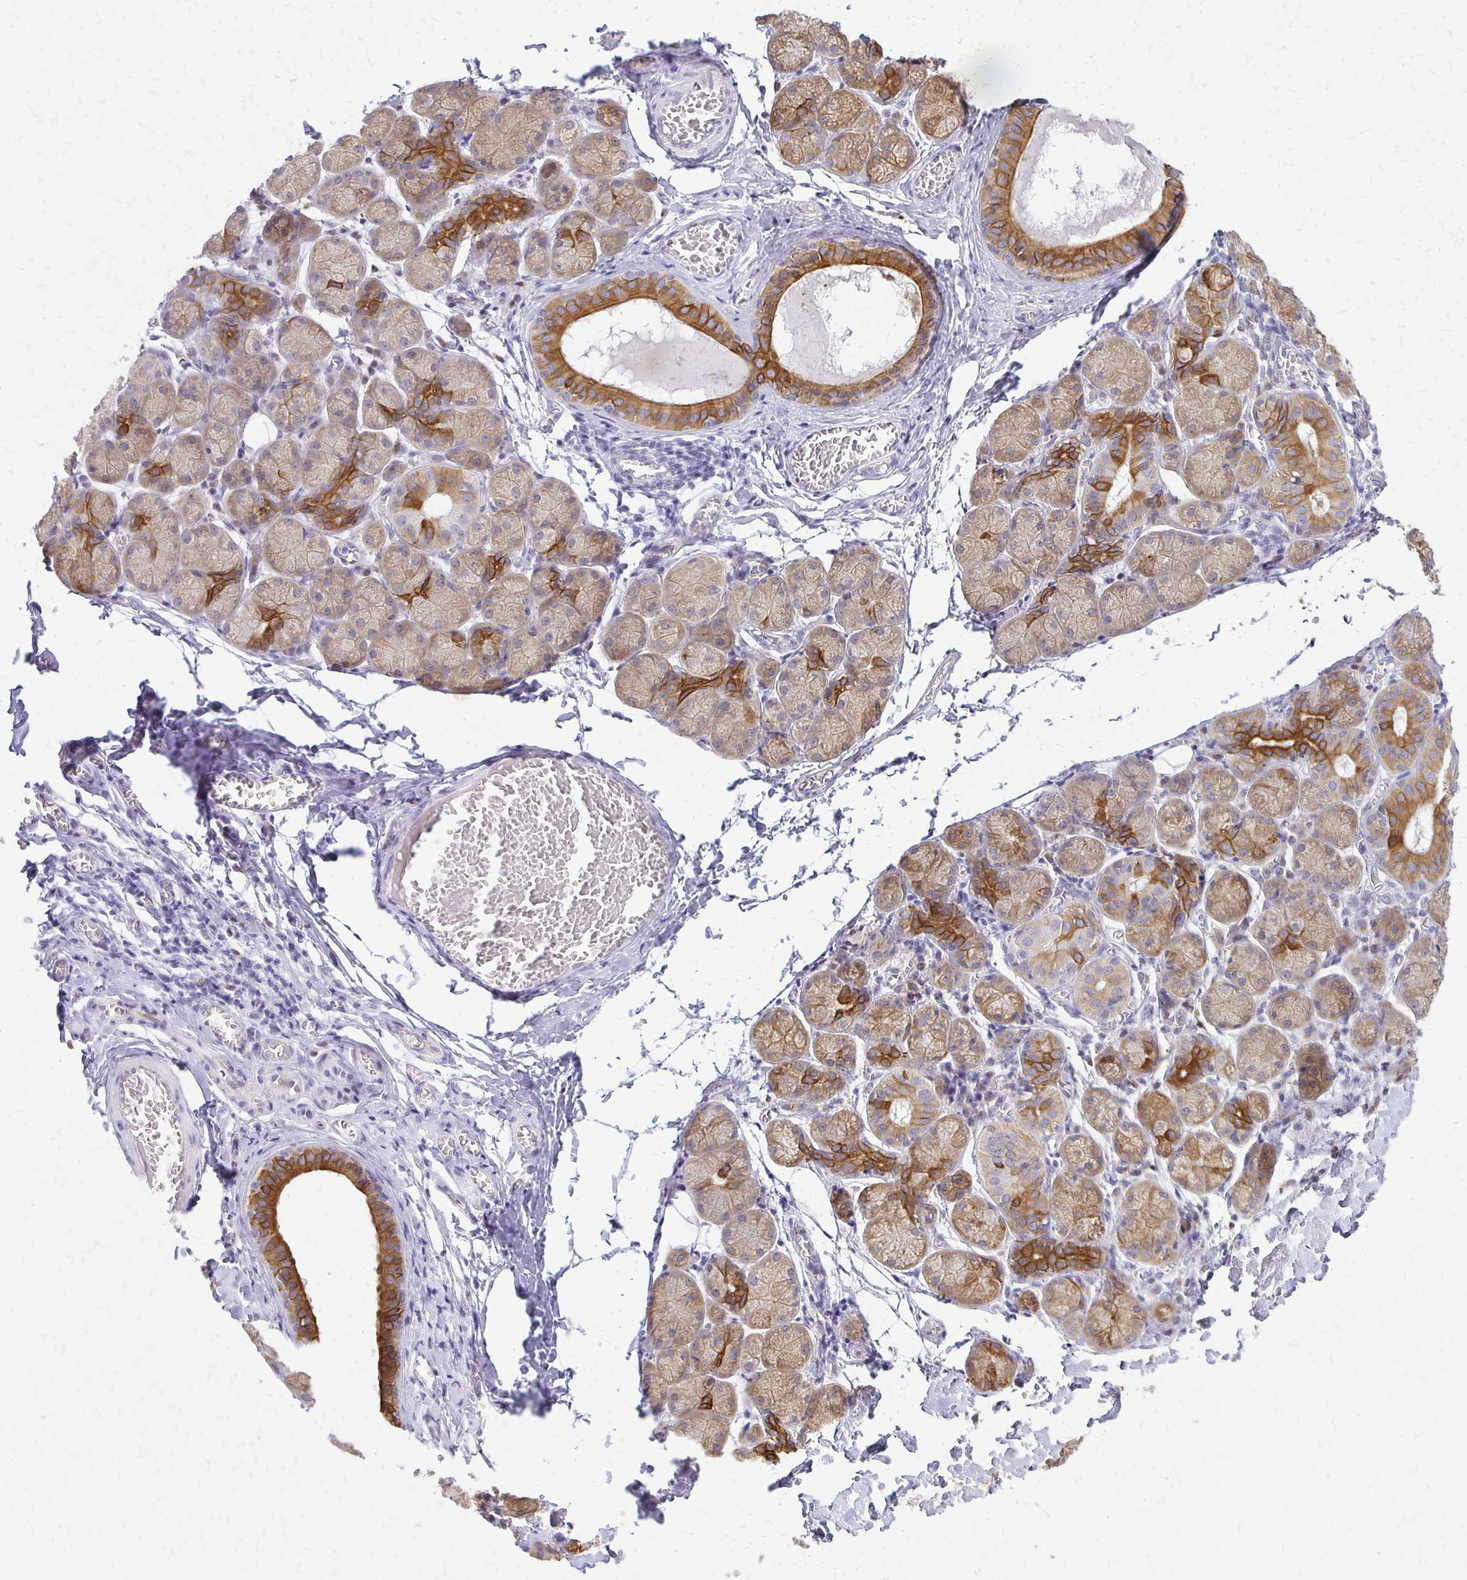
{"staining": {"intensity": "moderate", "quantity": "25%-75%", "location": "cytoplasmic/membranous"}, "tissue": "salivary gland", "cell_type": "Glandular cells", "image_type": "normal", "snomed": [{"axis": "morphology", "description": "Normal tissue, NOS"}, {"axis": "topography", "description": "Salivary gland"}], "caption": "DAB immunohistochemical staining of benign salivary gland demonstrates moderate cytoplasmic/membranous protein staining in approximately 25%-75% of glandular cells. (DAB = brown stain, brightfield microscopy at high magnification).", "gene": "EPYC", "patient": {"sex": "female", "age": 24}}